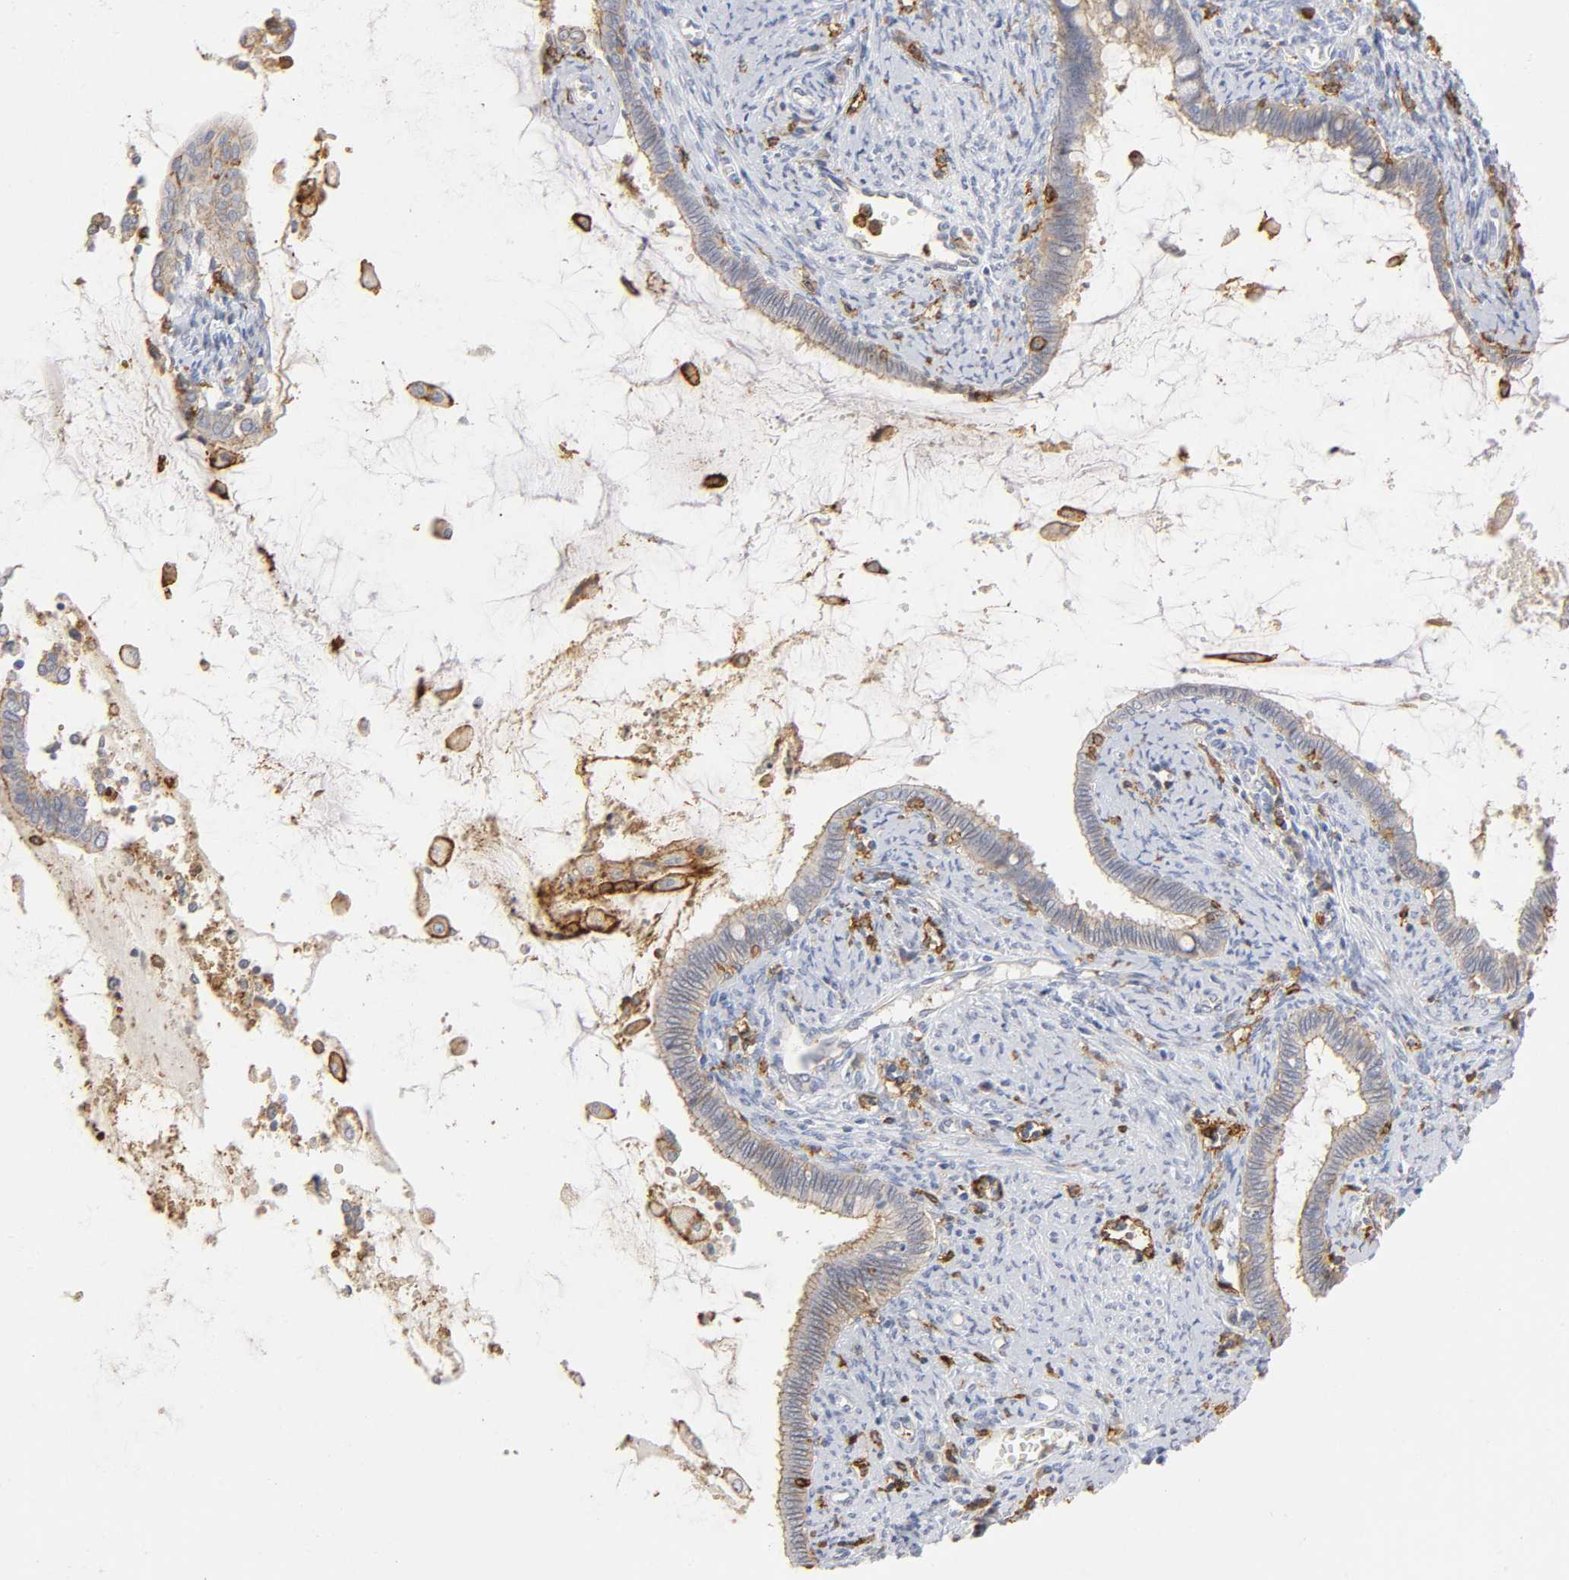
{"staining": {"intensity": "negative", "quantity": "none", "location": "none"}, "tissue": "cervical cancer", "cell_type": "Tumor cells", "image_type": "cancer", "snomed": [{"axis": "morphology", "description": "Adenocarcinoma, NOS"}, {"axis": "topography", "description": "Cervix"}], "caption": "Immunohistochemistry photomicrograph of neoplastic tissue: human cervical cancer stained with DAB shows no significant protein staining in tumor cells.", "gene": "LYN", "patient": {"sex": "female", "age": 44}}